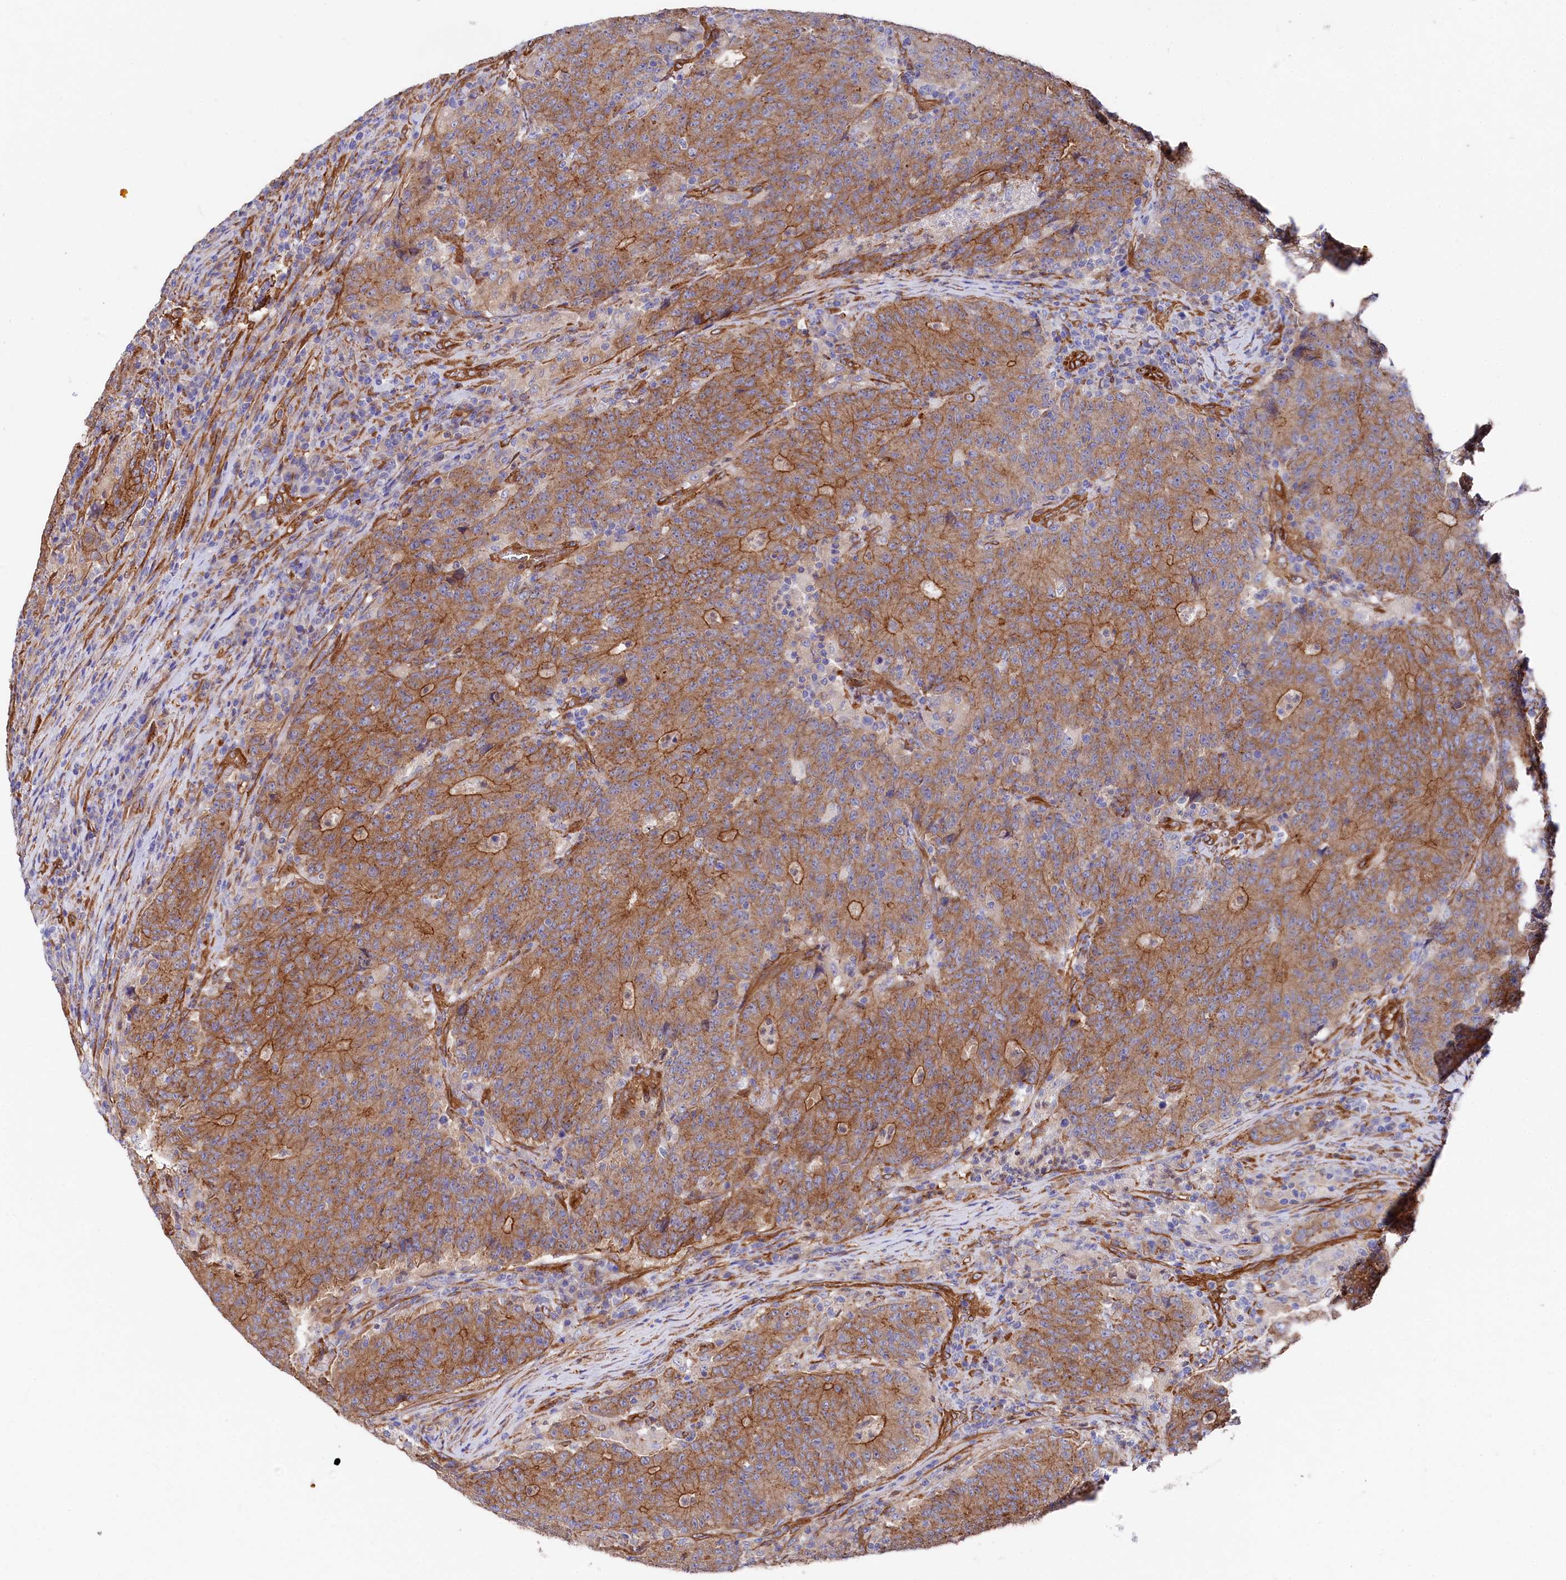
{"staining": {"intensity": "moderate", "quantity": ">75%", "location": "cytoplasmic/membranous"}, "tissue": "colorectal cancer", "cell_type": "Tumor cells", "image_type": "cancer", "snomed": [{"axis": "morphology", "description": "Adenocarcinoma, NOS"}, {"axis": "topography", "description": "Colon"}], "caption": "Protein expression analysis of human colorectal cancer (adenocarcinoma) reveals moderate cytoplasmic/membranous staining in about >75% of tumor cells. Immunohistochemistry stains the protein of interest in brown and the nuclei are stained blue.", "gene": "TNKS1BP1", "patient": {"sex": "female", "age": 75}}